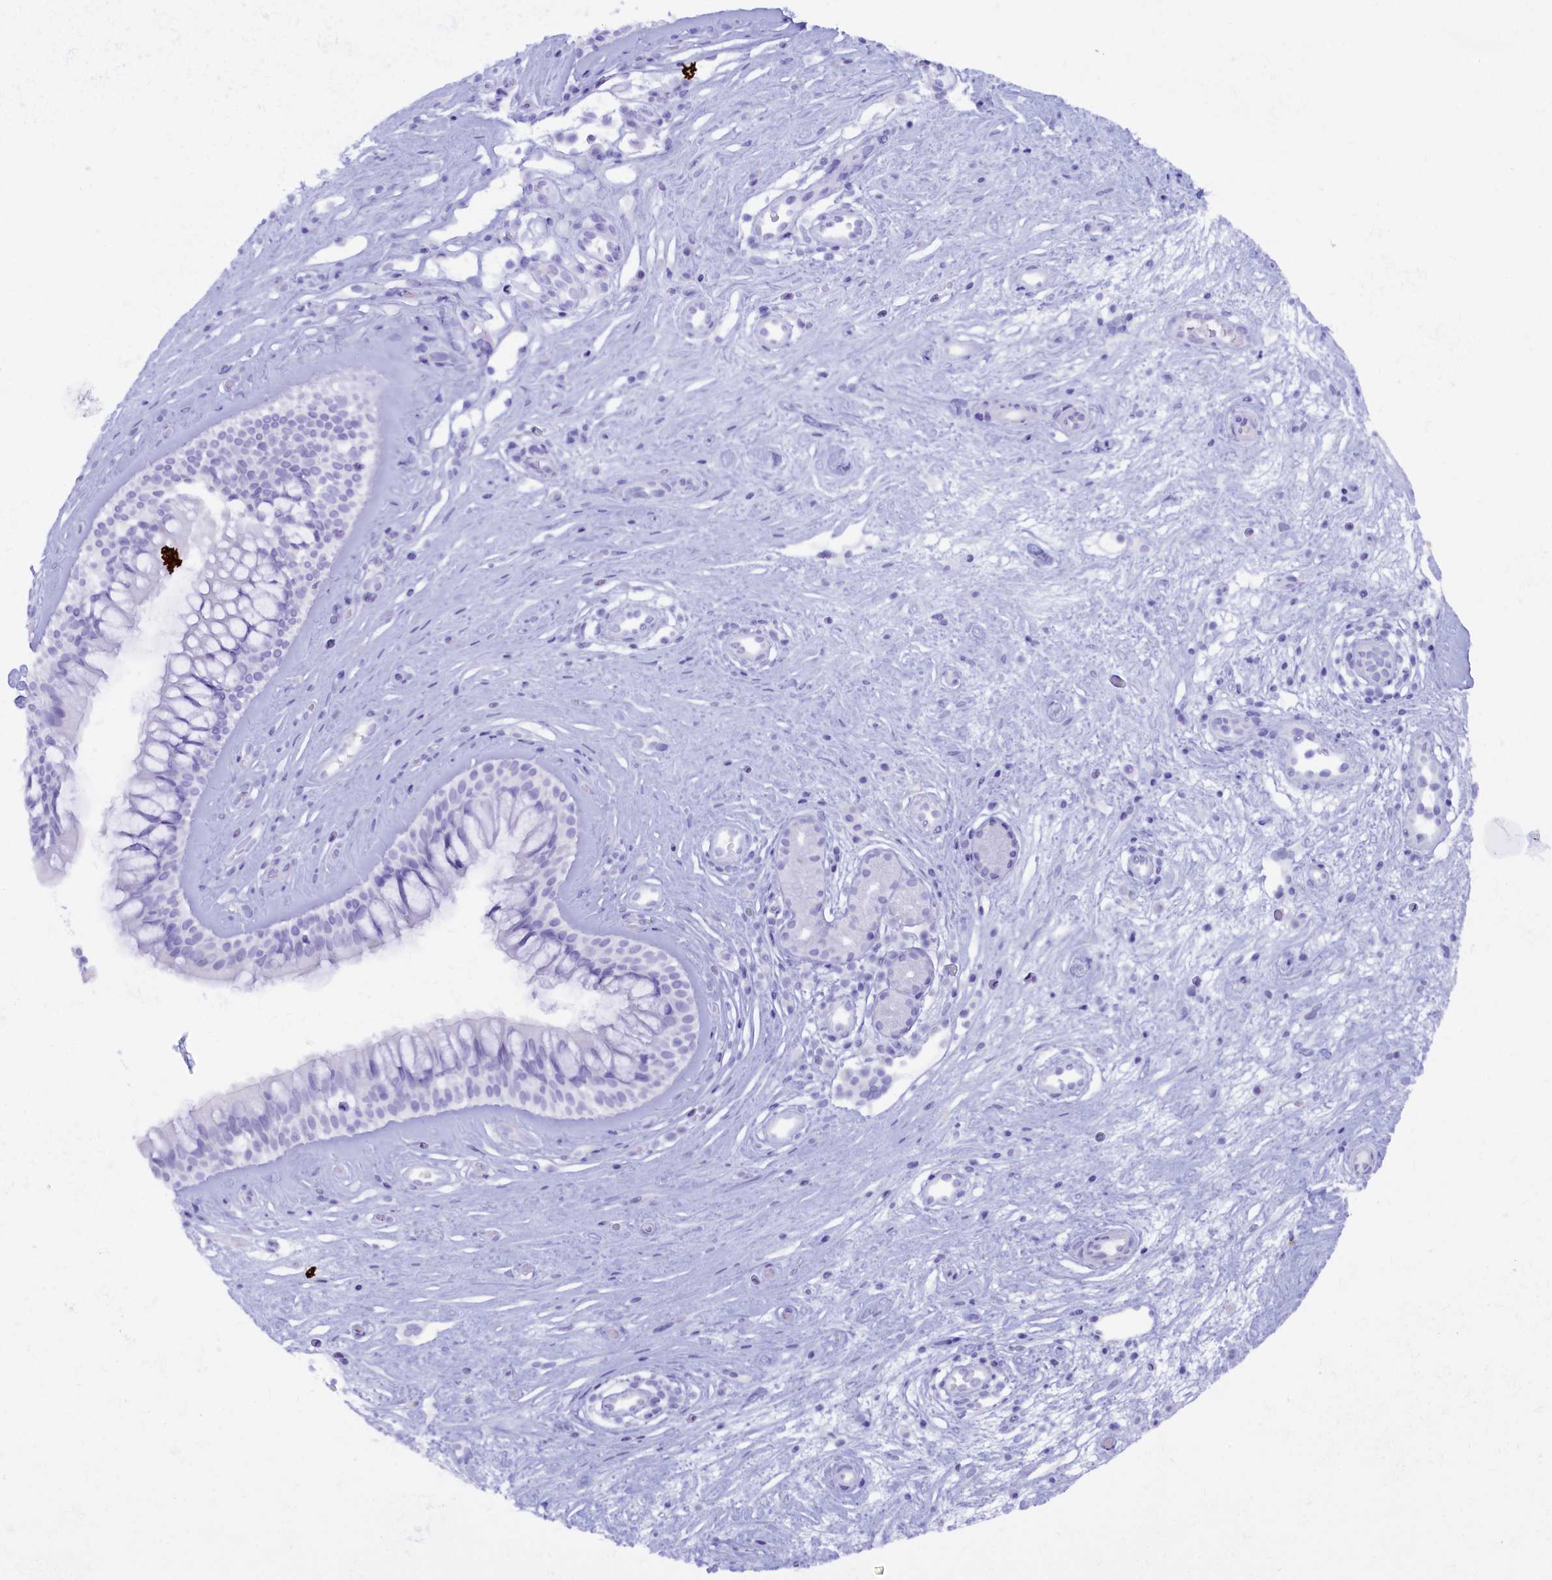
{"staining": {"intensity": "negative", "quantity": "none", "location": "none"}, "tissue": "nasopharynx", "cell_type": "Respiratory epithelial cells", "image_type": "normal", "snomed": [{"axis": "morphology", "description": "Normal tissue, NOS"}, {"axis": "topography", "description": "Nasopharynx"}], "caption": "Human nasopharynx stained for a protein using immunohistochemistry shows no staining in respiratory epithelial cells.", "gene": "ZSWIM4", "patient": {"sex": "male", "age": 32}}